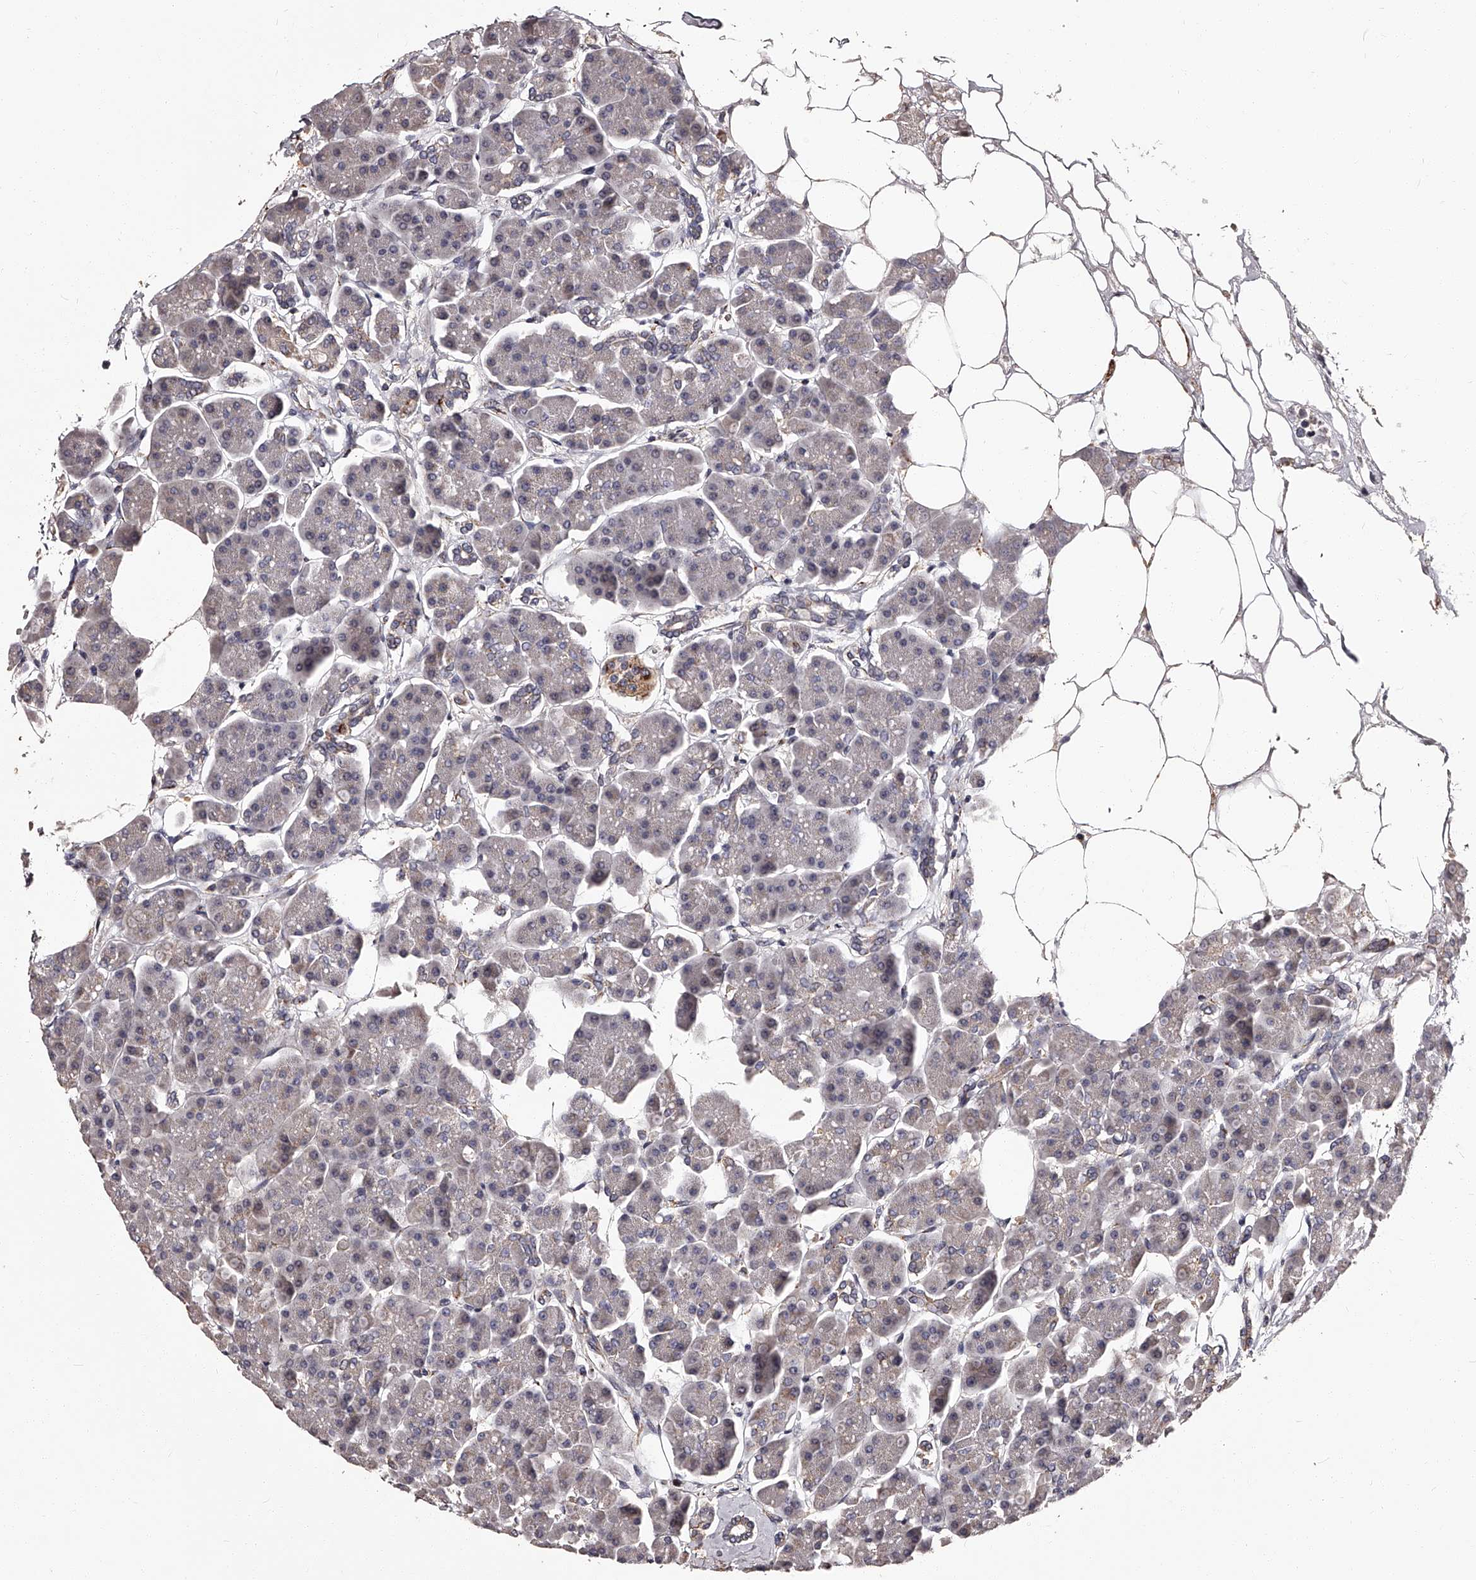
{"staining": {"intensity": "weak", "quantity": "25%-75%", "location": "cytoplasmic/membranous"}, "tissue": "pancreas", "cell_type": "Exocrine glandular cells", "image_type": "normal", "snomed": [{"axis": "morphology", "description": "Normal tissue, NOS"}, {"axis": "topography", "description": "Pancreas"}], "caption": "An image of human pancreas stained for a protein reveals weak cytoplasmic/membranous brown staining in exocrine glandular cells. (DAB (3,3'-diaminobenzidine) IHC with brightfield microscopy, high magnification).", "gene": "RSC1A1", "patient": {"sex": "female", "age": 70}}